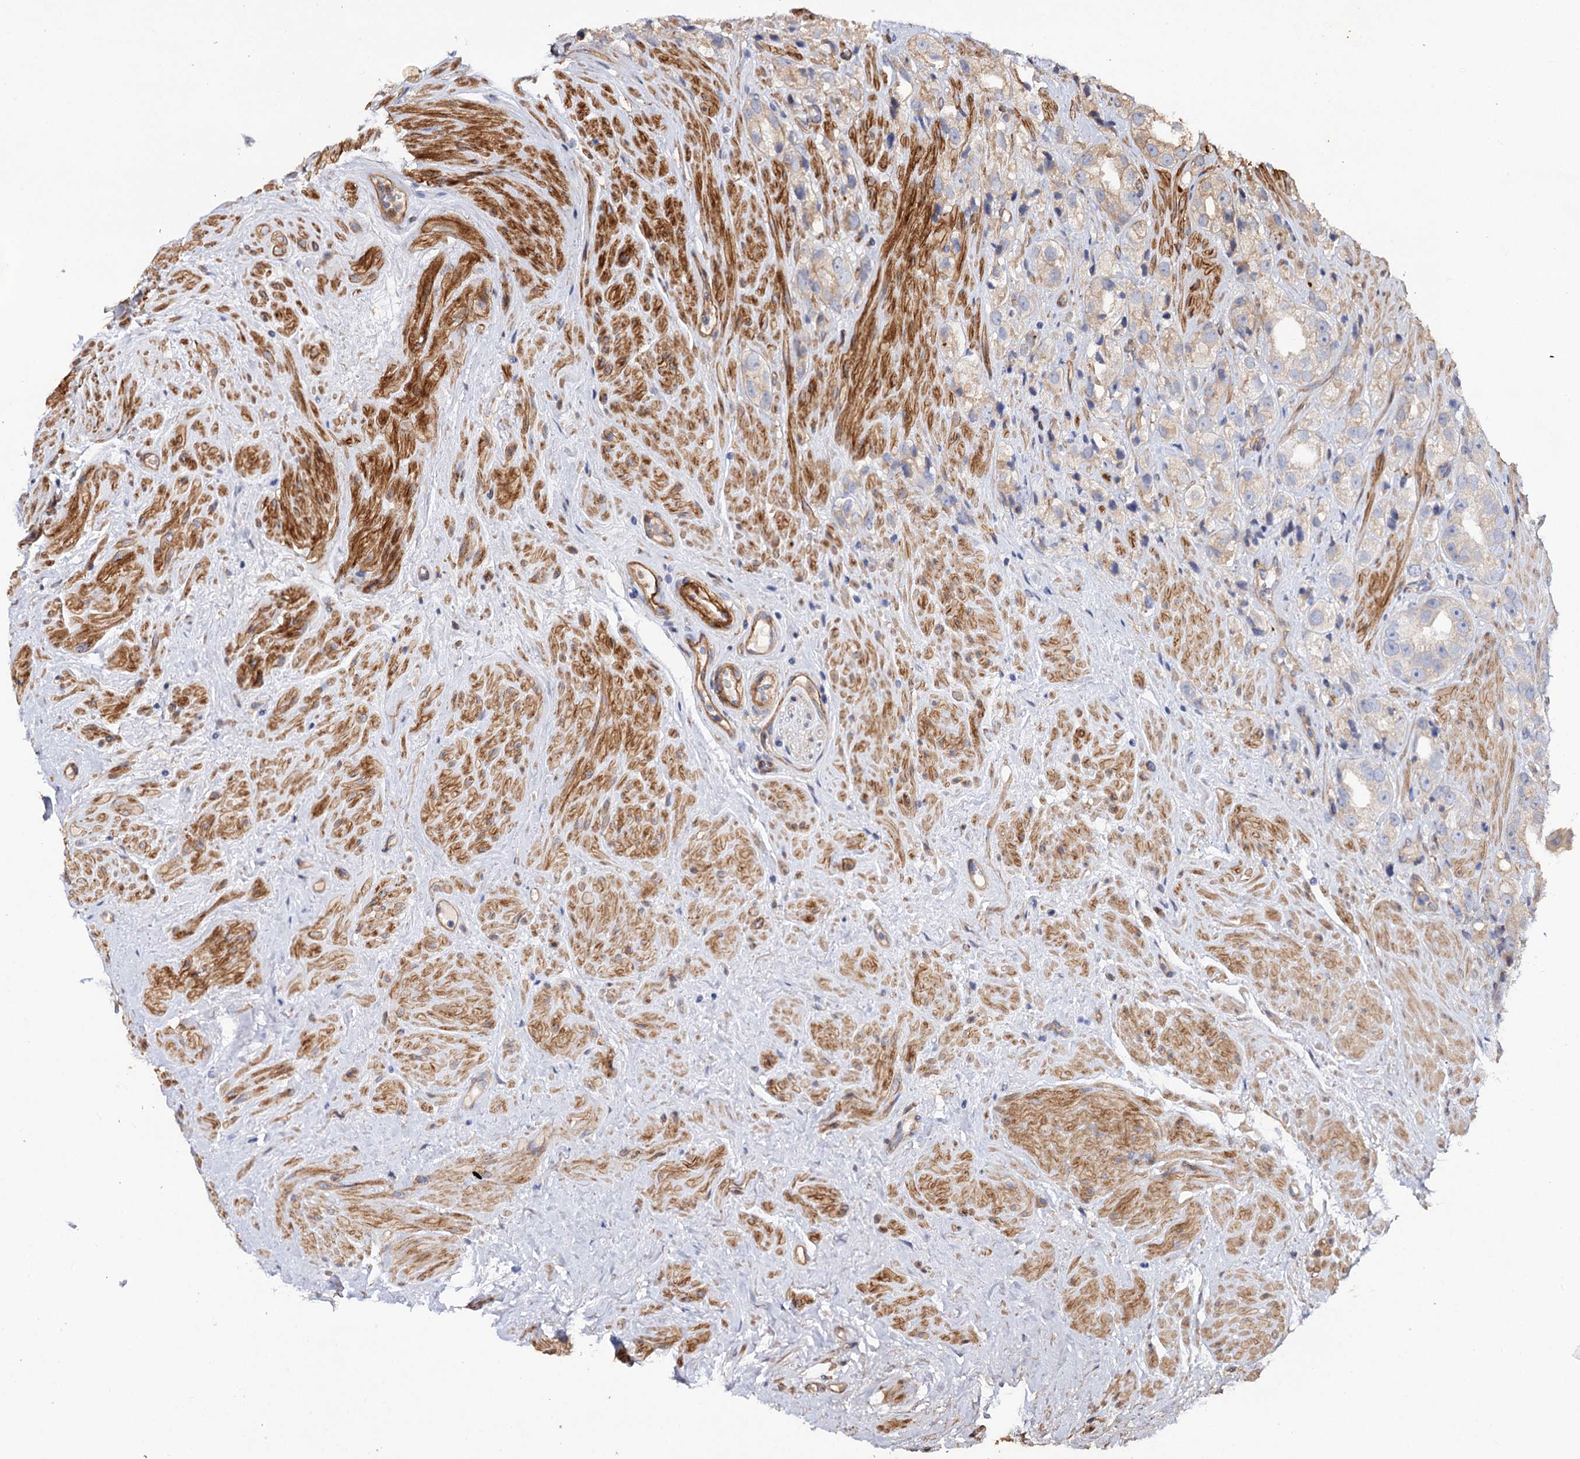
{"staining": {"intensity": "weak", "quantity": "25%-75%", "location": "cytoplasmic/membranous"}, "tissue": "prostate cancer", "cell_type": "Tumor cells", "image_type": "cancer", "snomed": [{"axis": "morphology", "description": "Adenocarcinoma, NOS"}, {"axis": "topography", "description": "Prostate"}], "caption": "This is a histology image of IHC staining of prostate cancer, which shows weak expression in the cytoplasmic/membranous of tumor cells.", "gene": "CSAD", "patient": {"sex": "male", "age": 79}}